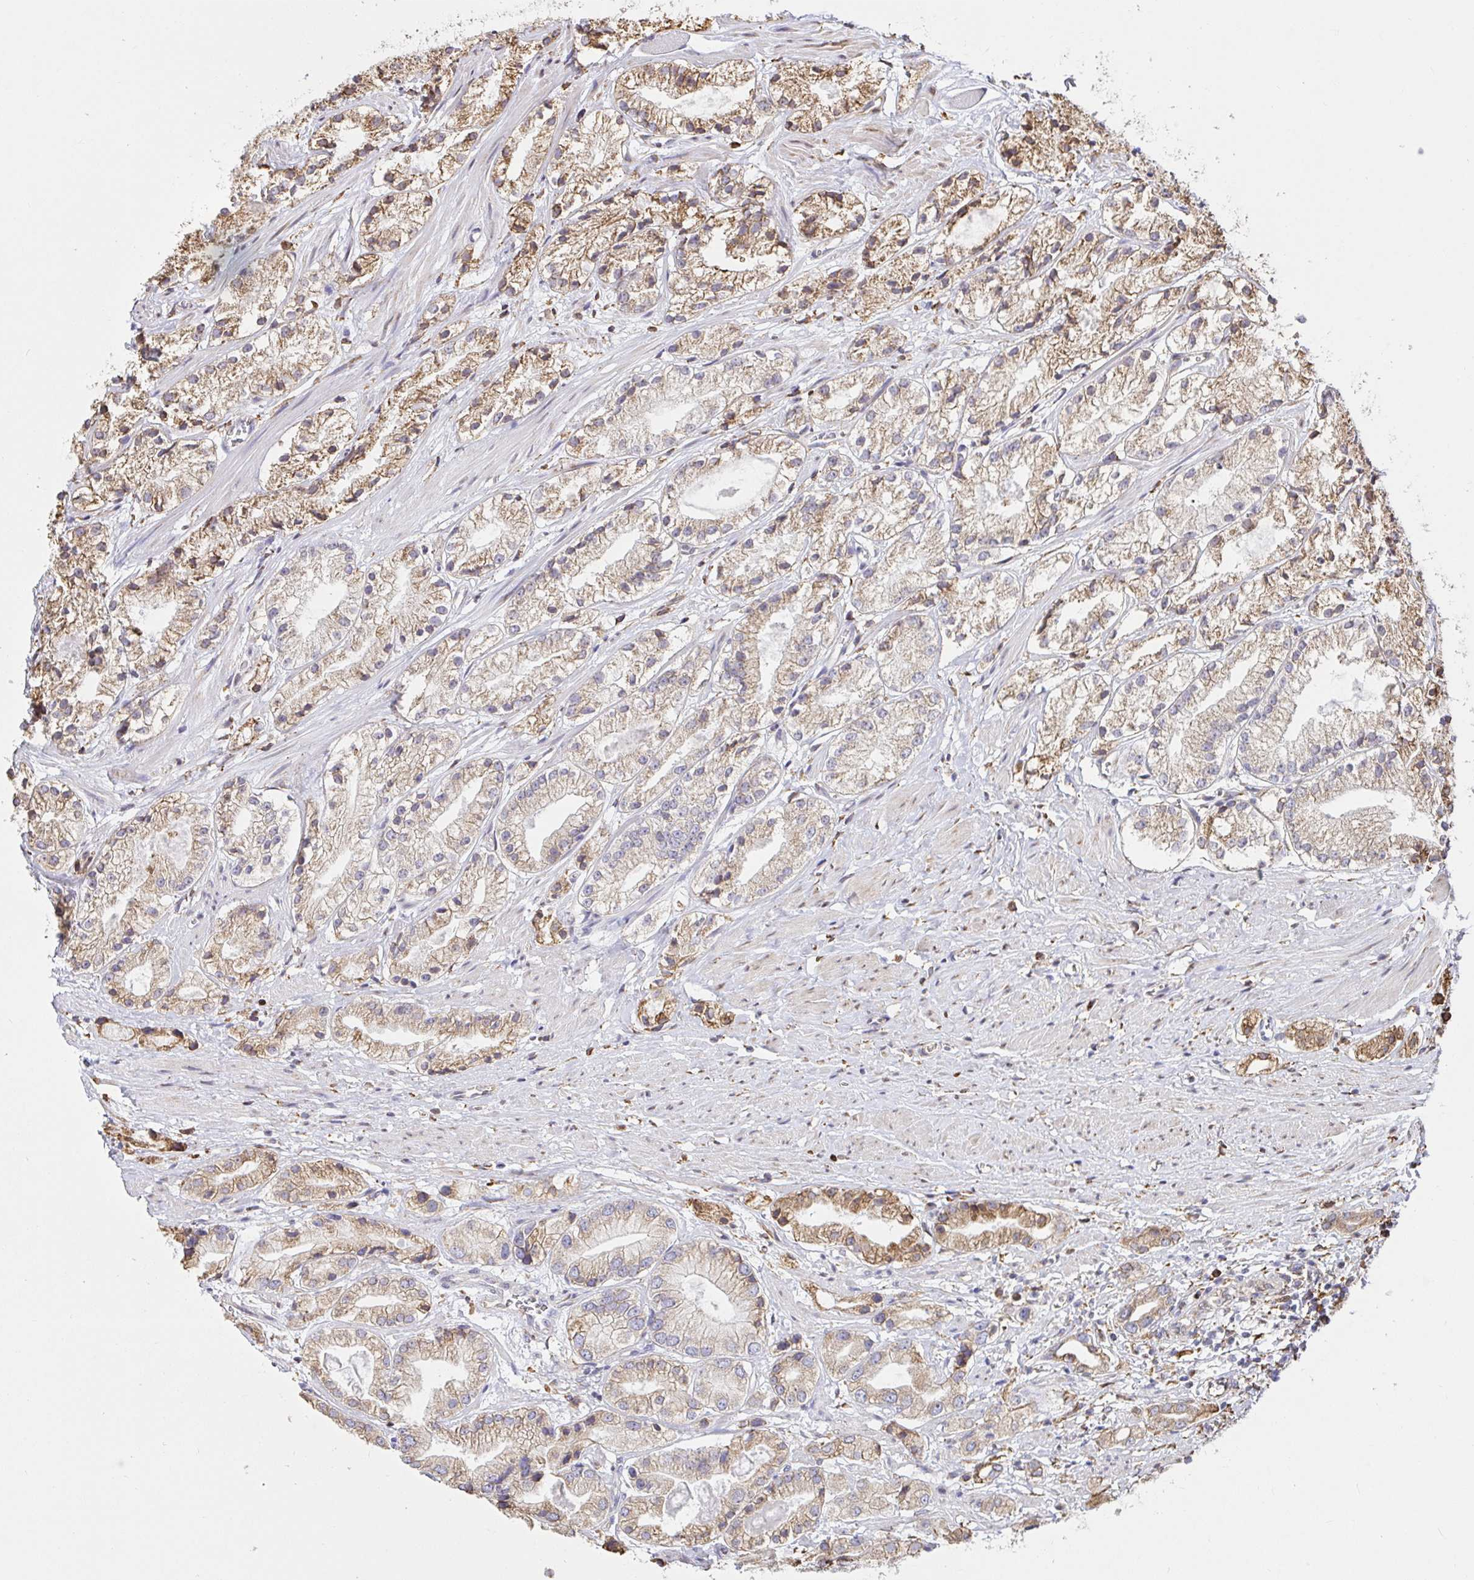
{"staining": {"intensity": "moderate", "quantity": ">75%", "location": "cytoplasmic/membranous"}, "tissue": "prostate cancer", "cell_type": "Tumor cells", "image_type": "cancer", "snomed": [{"axis": "morphology", "description": "Adenocarcinoma, Low grade"}, {"axis": "topography", "description": "Prostate"}], "caption": "Prostate cancer stained for a protein (brown) exhibits moderate cytoplasmic/membranous positive positivity in approximately >75% of tumor cells.", "gene": "CLGN", "patient": {"sex": "male", "age": 69}}